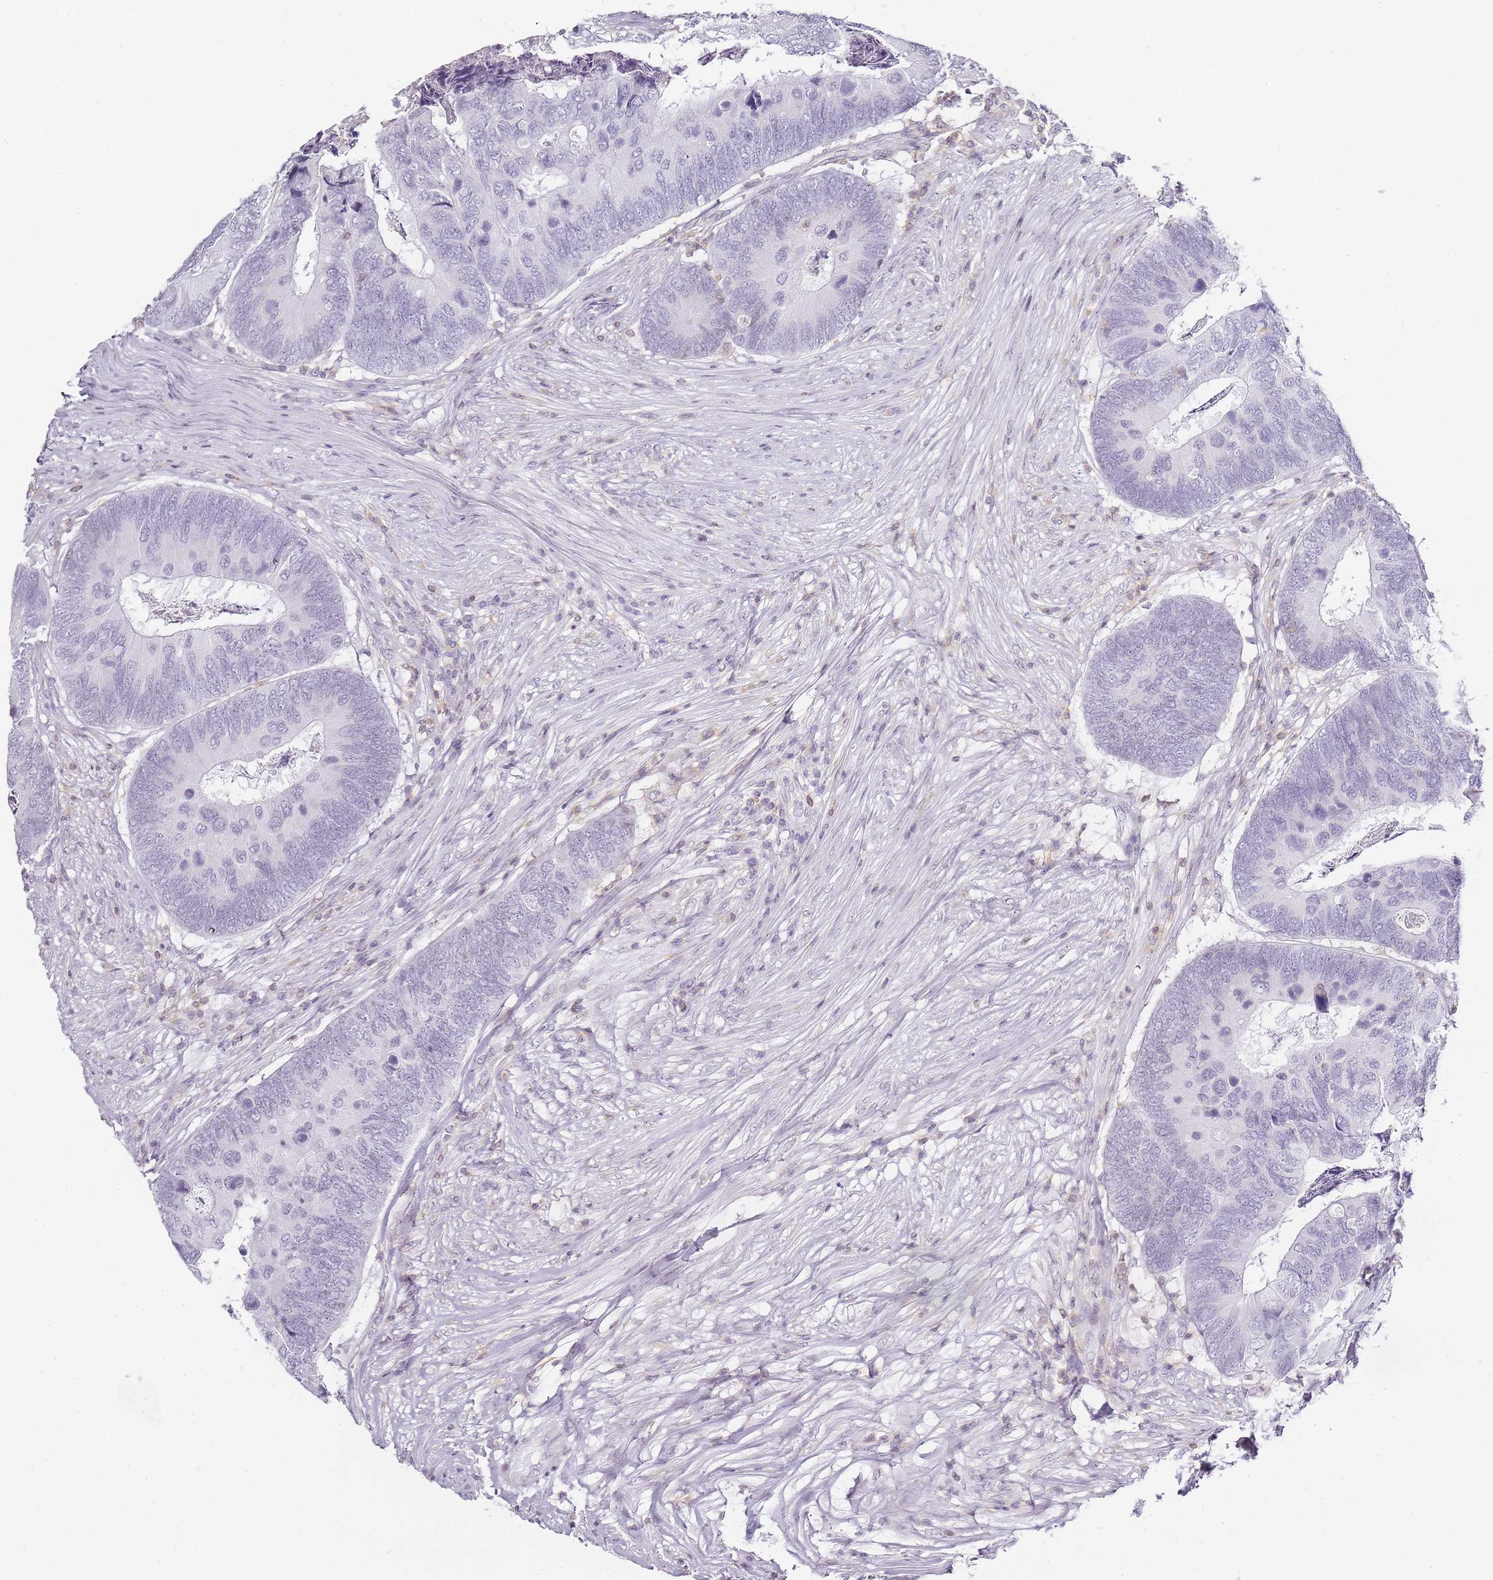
{"staining": {"intensity": "negative", "quantity": "none", "location": "none"}, "tissue": "colorectal cancer", "cell_type": "Tumor cells", "image_type": "cancer", "snomed": [{"axis": "morphology", "description": "Adenocarcinoma, NOS"}, {"axis": "topography", "description": "Colon"}], "caption": "High power microscopy histopathology image of an IHC photomicrograph of adenocarcinoma (colorectal), revealing no significant staining in tumor cells. Brightfield microscopy of immunohistochemistry stained with DAB (3,3'-diaminobenzidine) (brown) and hematoxylin (blue), captured at high magnification.", "gene": "JAKMIP1", "patient": {"sex": "female", "age": 67}}